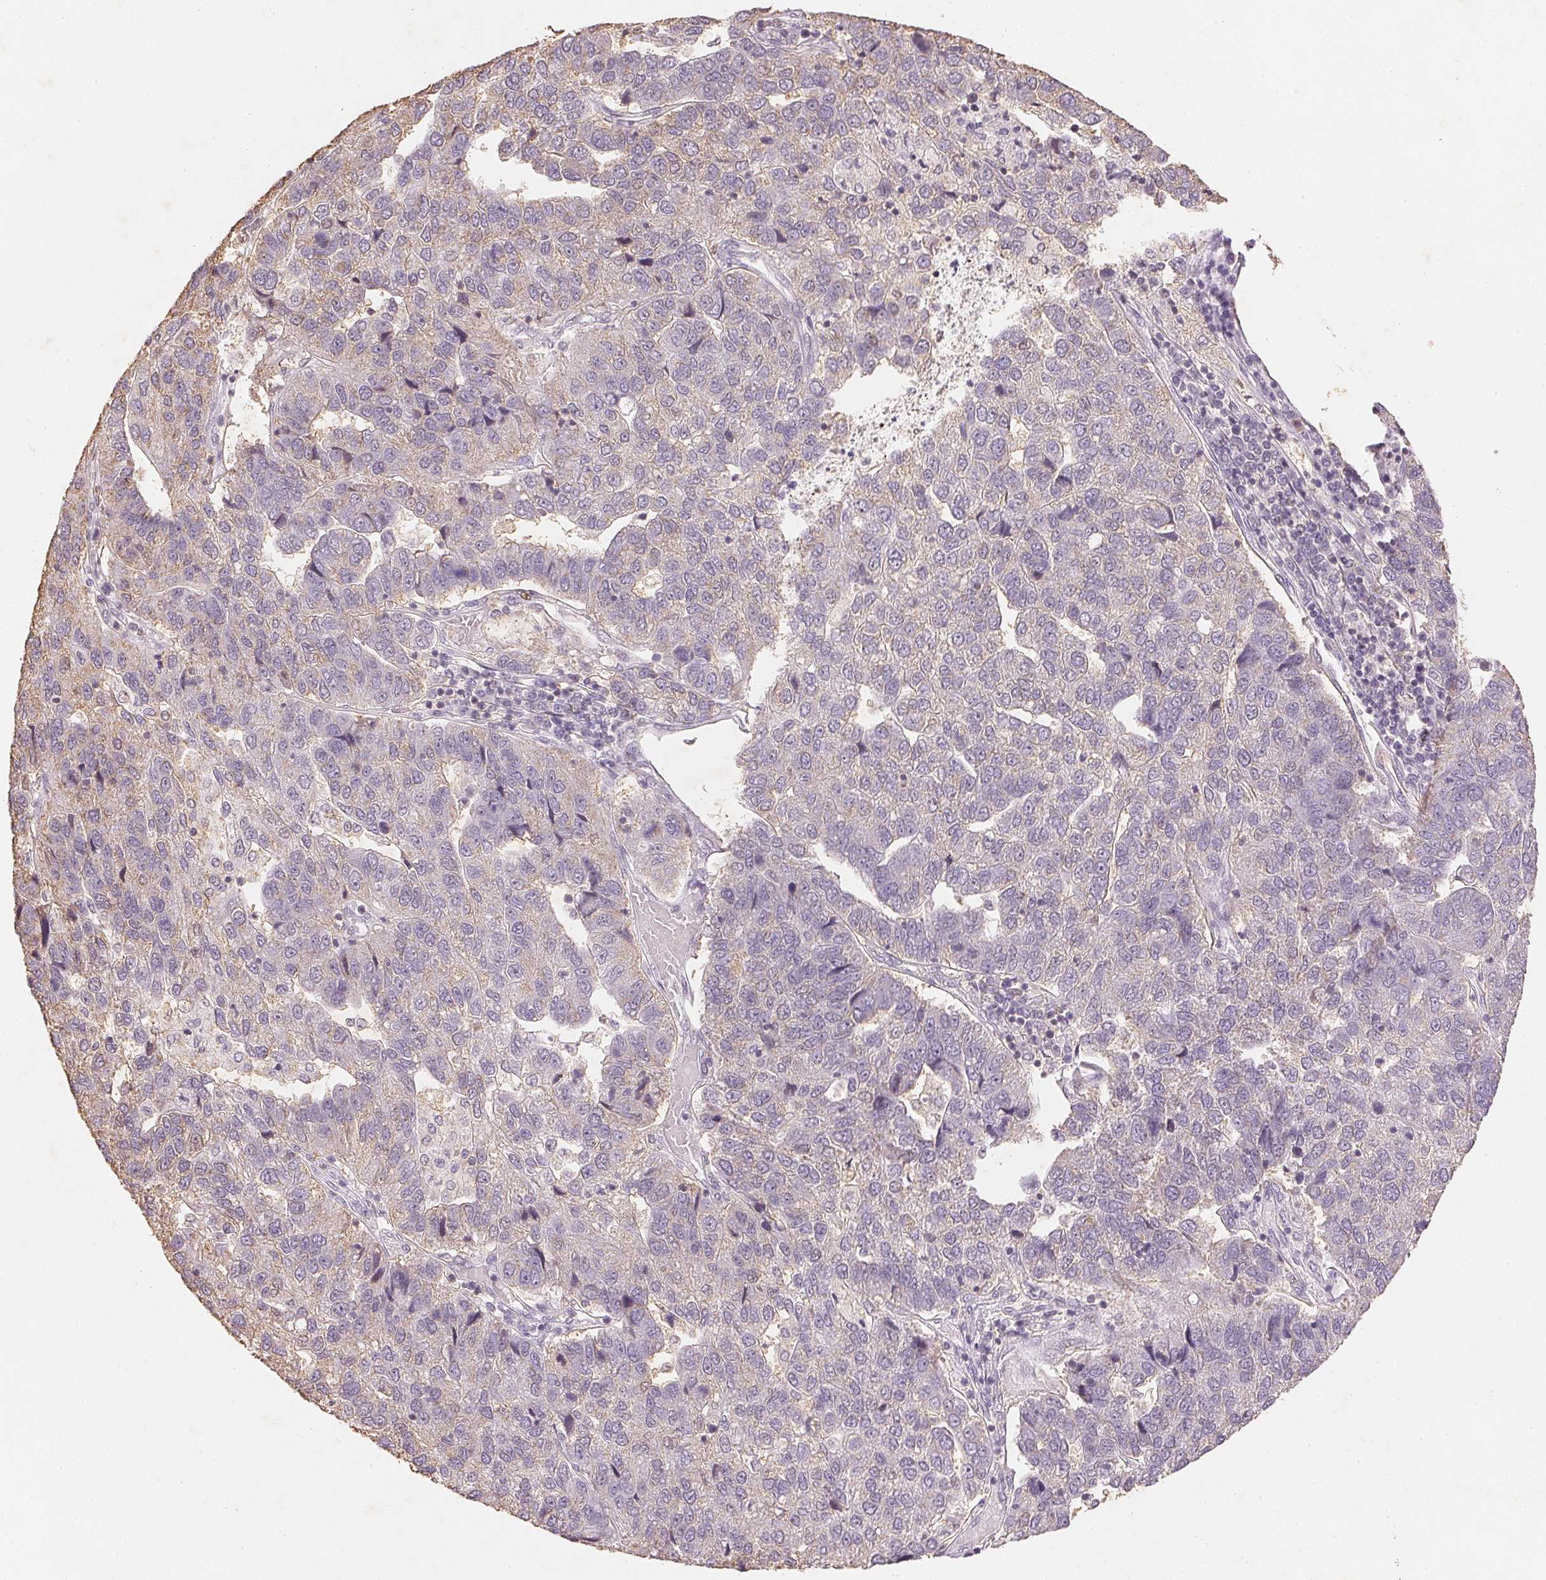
{"staining": {"intensity": "negative", "quantity": "none", "location": "none"}, "tissue": "pancreatic cancer", "cell_type": "Tumor cells", "image_type": "cancer", "snomed": [{"axis": "morphology", "description": "Adenocarcinoma, NOS"}, {"axis": "topography", "description": "Pancreas"}], "caption": "A photomicrograph of human pancreatic cancer is negative for staining in tumor cells.", "gene": "SMTN", "patient": {"sex": "female", "age": 61}}